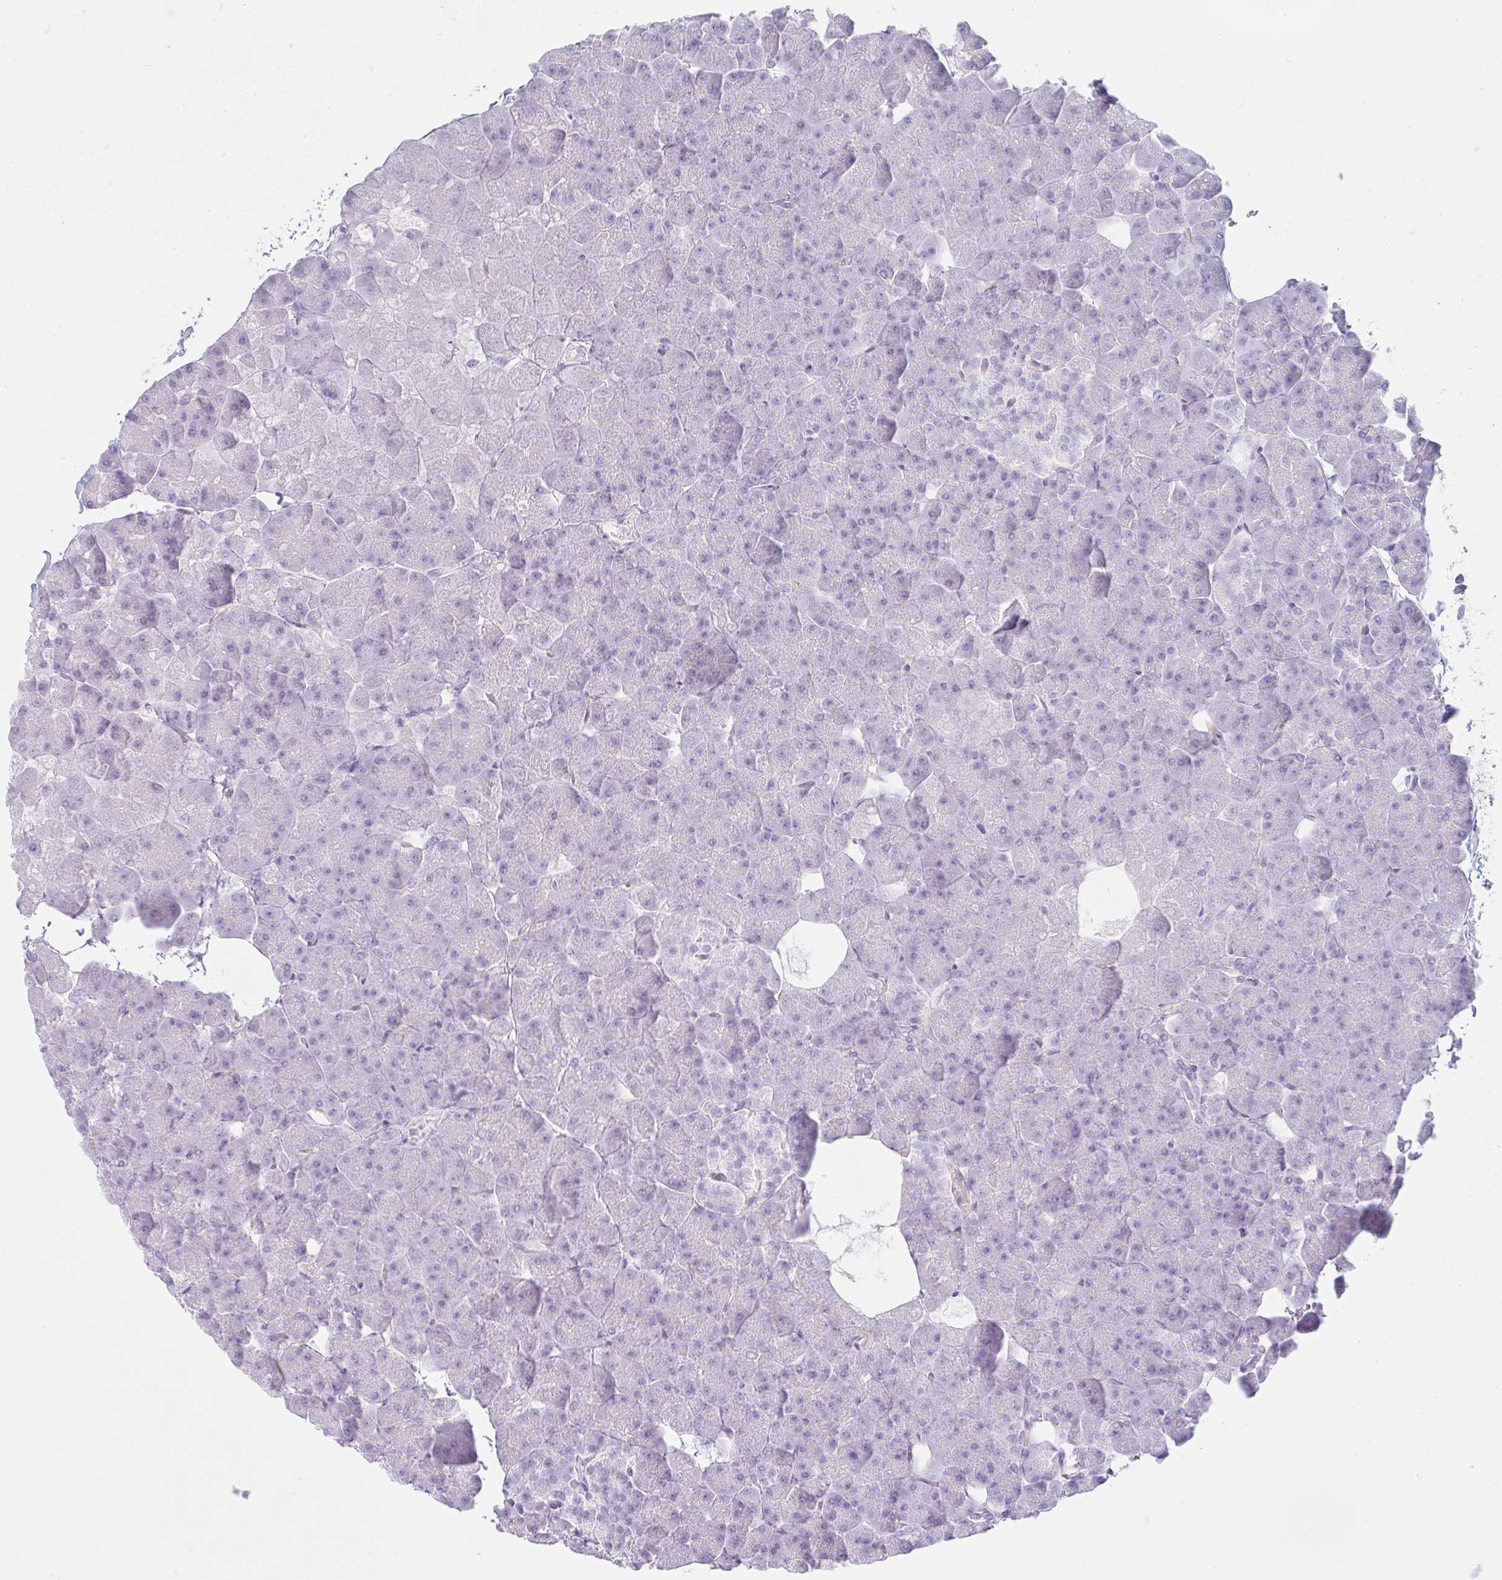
{"staining": {"intensity": "negative", "quantity": "none", "location": "none"}, "tissue": "pancreas", "cell_type": "Exocrine glandular cells", "image_type": "normal", "snomed": [{"axis": "morphology", "description": "Normal tissue, NOS"}, {"axis": "topography", "description": "Pancreas"}], "caption": "Immunohistochemical staining of normal human pancreas displays no significant expression in exocrine glandular cells. (Stains: DAB (3,3'-diaminobenzidine) immunohistochemistry (IHC) with hematoxylin counter stain, Microscopy: brightfield microscopy at high magnification).", "gene": "RASL10A", "patient": {"sex": "male", "age": 35}}